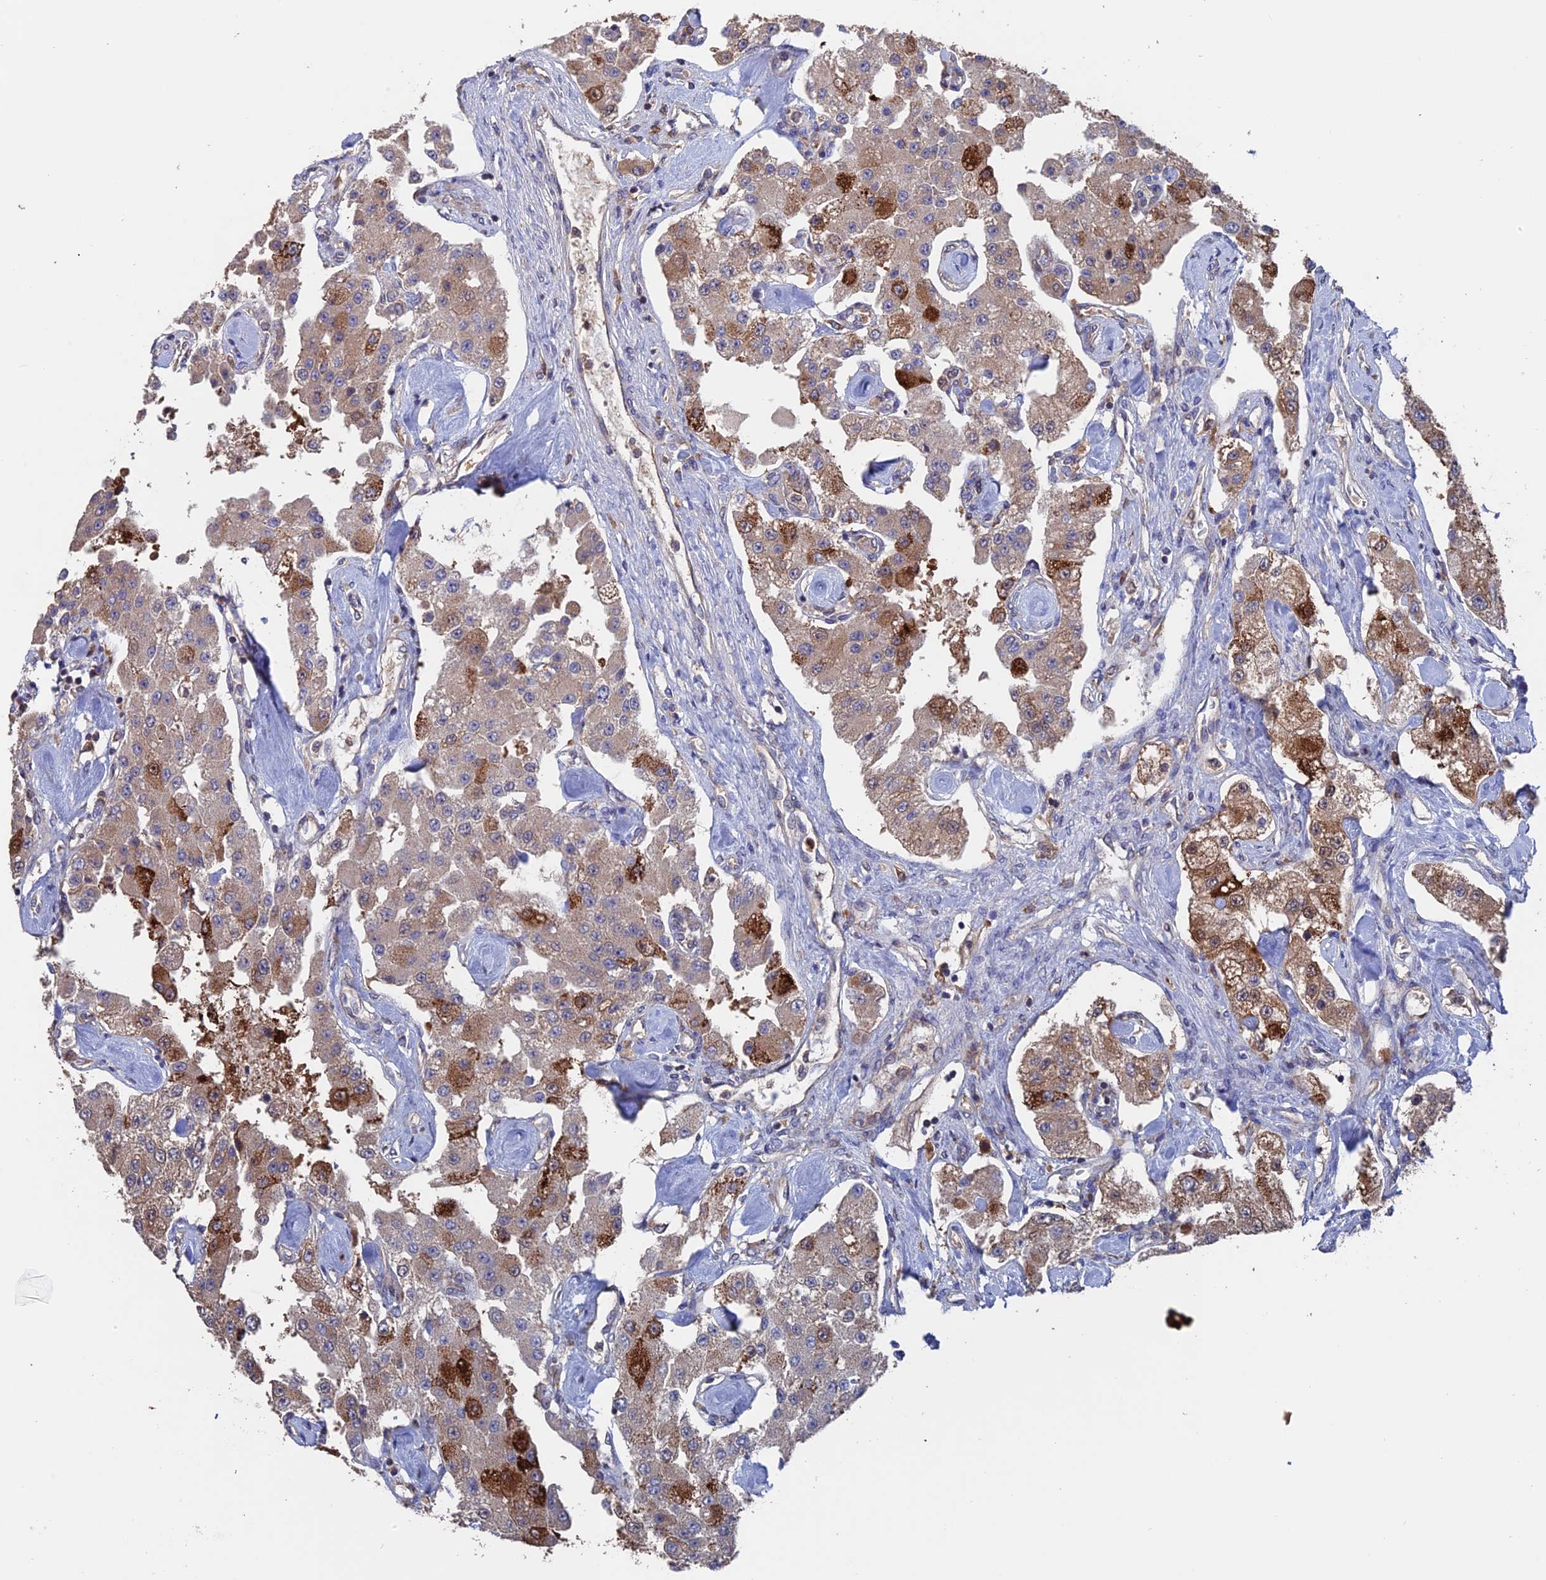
{"staining": {"intensity": "strong", "quantity": "<25%", "location": "cytoplasmic/membranous"}, "tissue": "carcinoid", "cell_type": "Tumor cells", "image_type": "cancer", "snomed": [{"axis": "morphology", "description": "Carcinoid, malignant, NOS"}, {"axis": "topography", "description": "Pancreas"}], "caption": "A medium amount of strong cytoplasmic/membranous expression is seen in about <25% of tumor cells in carcinoid tissue.", "gene": "DTYMK", "patient": {"sex": "male", "age": 41}}